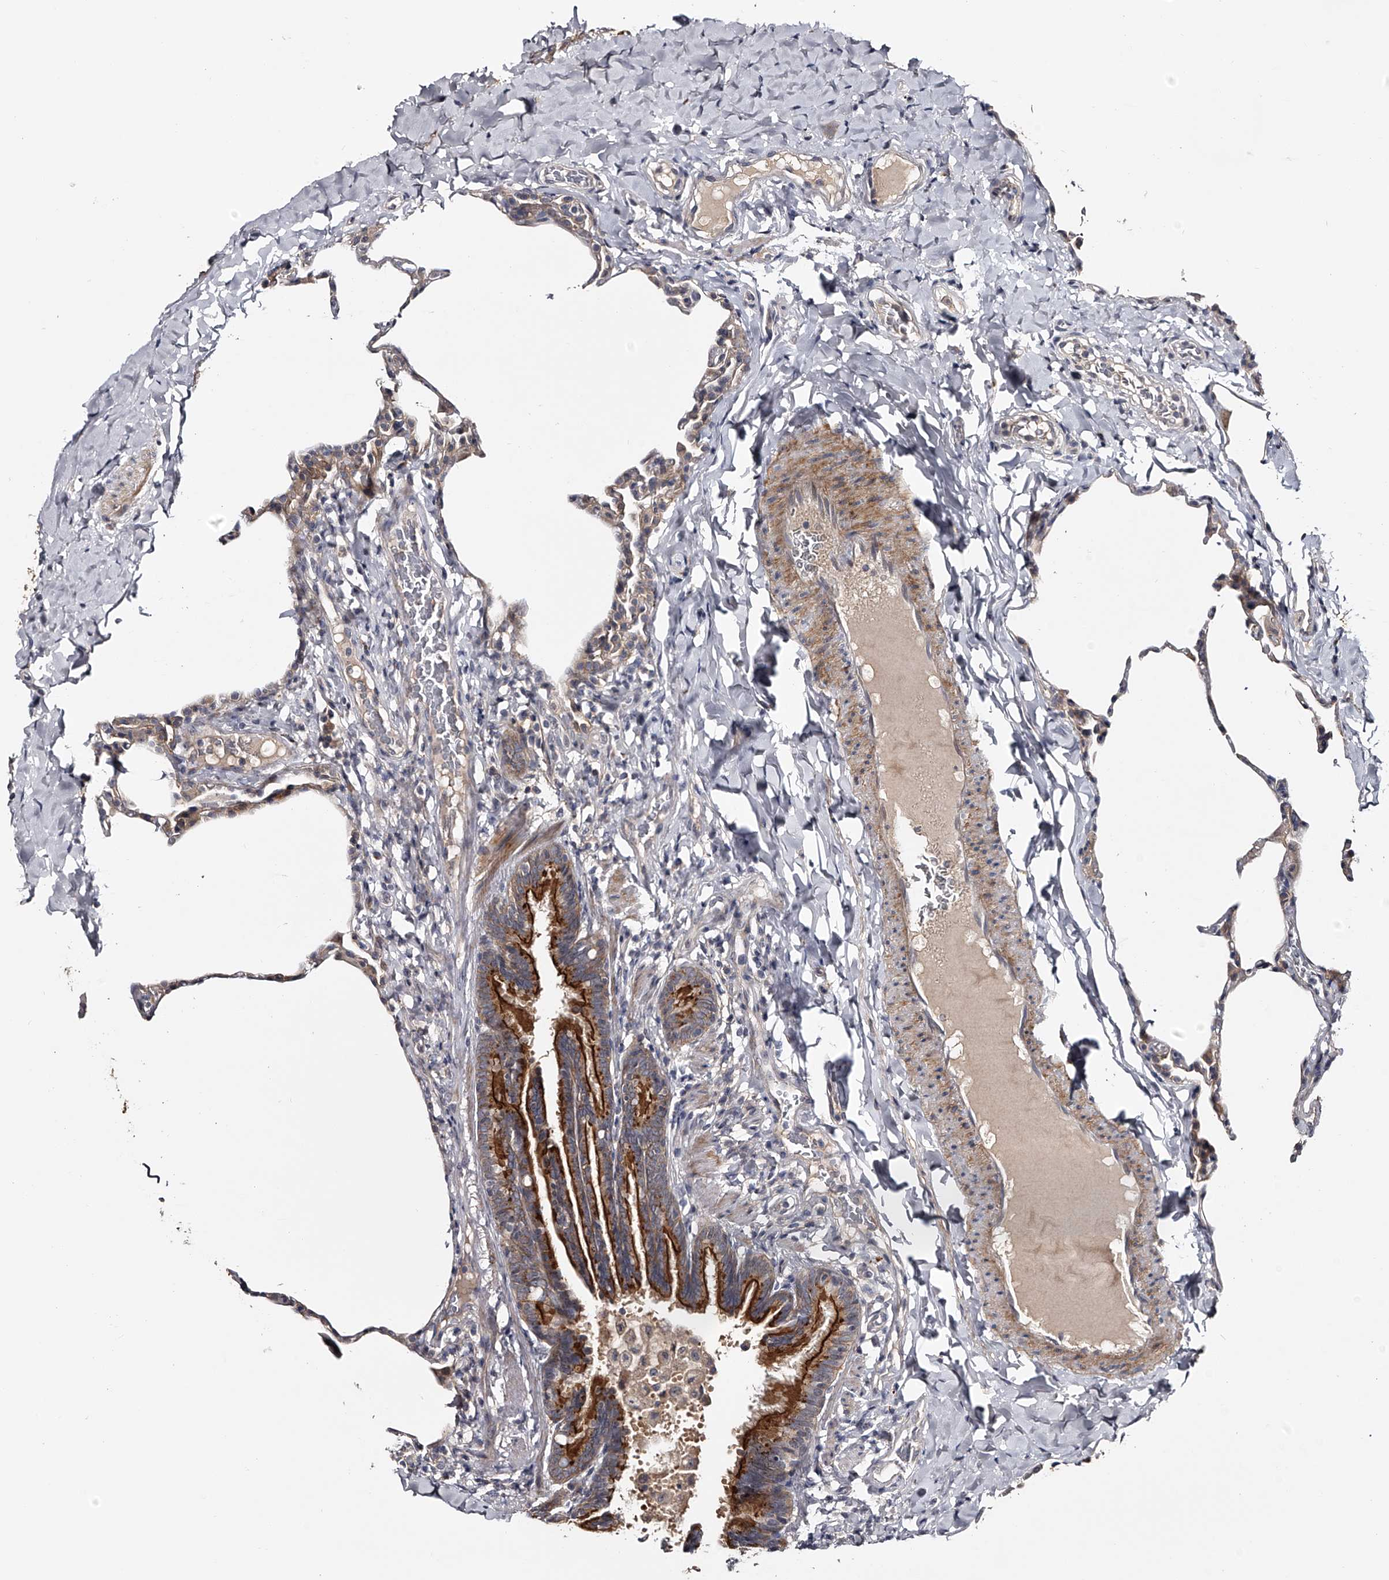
{"staining": {"intensity": "weak", "quantity": "<25%", "location": "cytoplasmic/membranous"}, "tissue": "lung", "cell_type": "Alveolar cells", "image_type": "normal", "snomed": [{"axis": "morphology", "description": "Normal tissue, NOS"}, {"axis": "topography", "description": "Lung"}], "caption": "Micrograph shows no protein positivity in alveolar cells of normal lung. (Brightfield microscopy of DAB (3,3'-diaminobenzidine) immunohistochemistry (IHC) at high magnification).", "gene": "MDN1", "patient": {"sex": "male", "age": 20}}